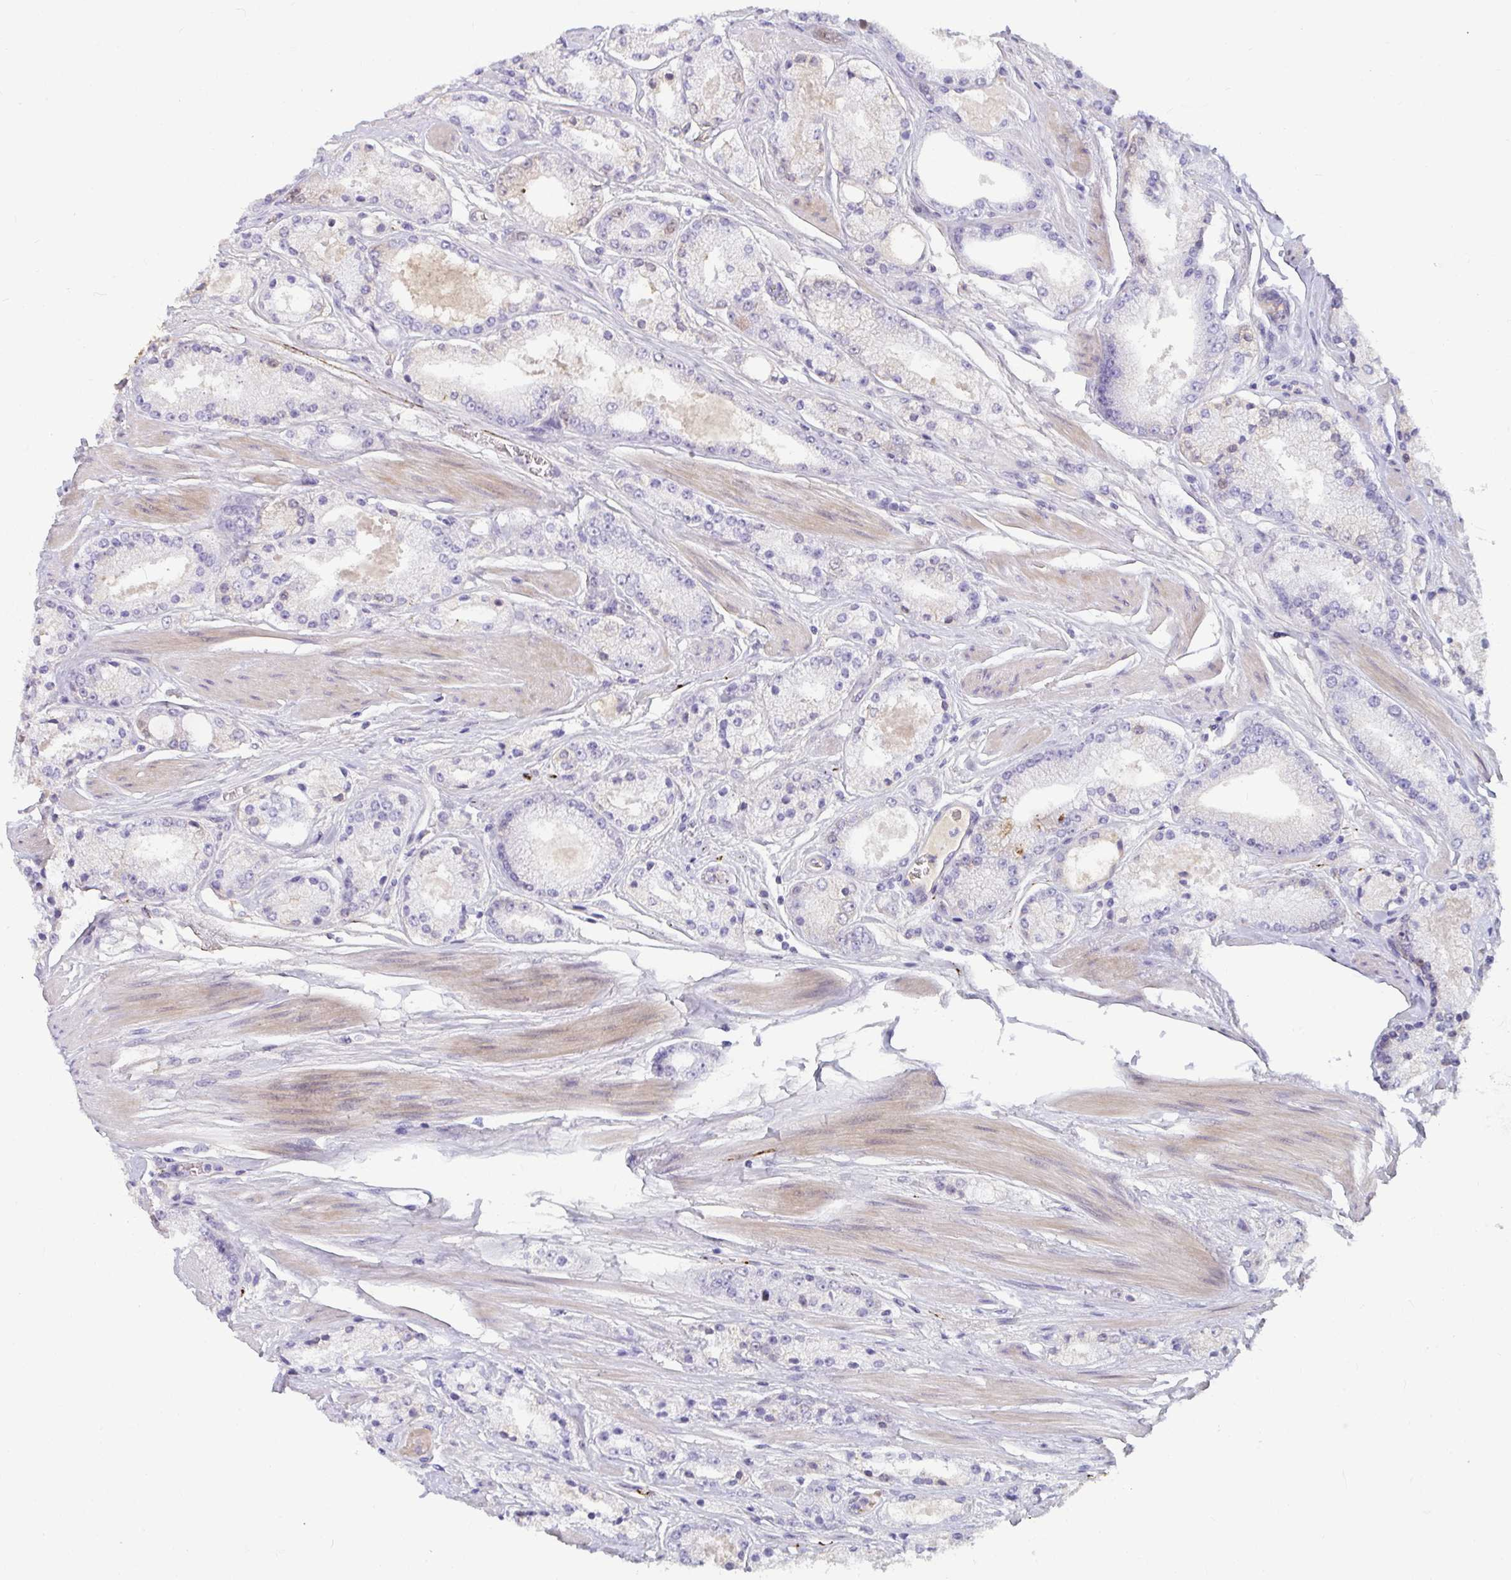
{"staining": {"intensity": "negative", "quantity": "none", "location": "none"}, "tissue": "prostate cancer", "cell_type": "Tumor cells", "image_type": "cancer", "snomed": [{"axis": "morphology", "description": "Adenocarcinoma, High grade"}, {"axis": "topography", "description": "Prostate"}], "caption": "Tumor cells are negative for brown protein staining in high-grade adenocarcinoma (prostate).", "gene": "NPY", "patient": {"sex": "male", "age": 63}}